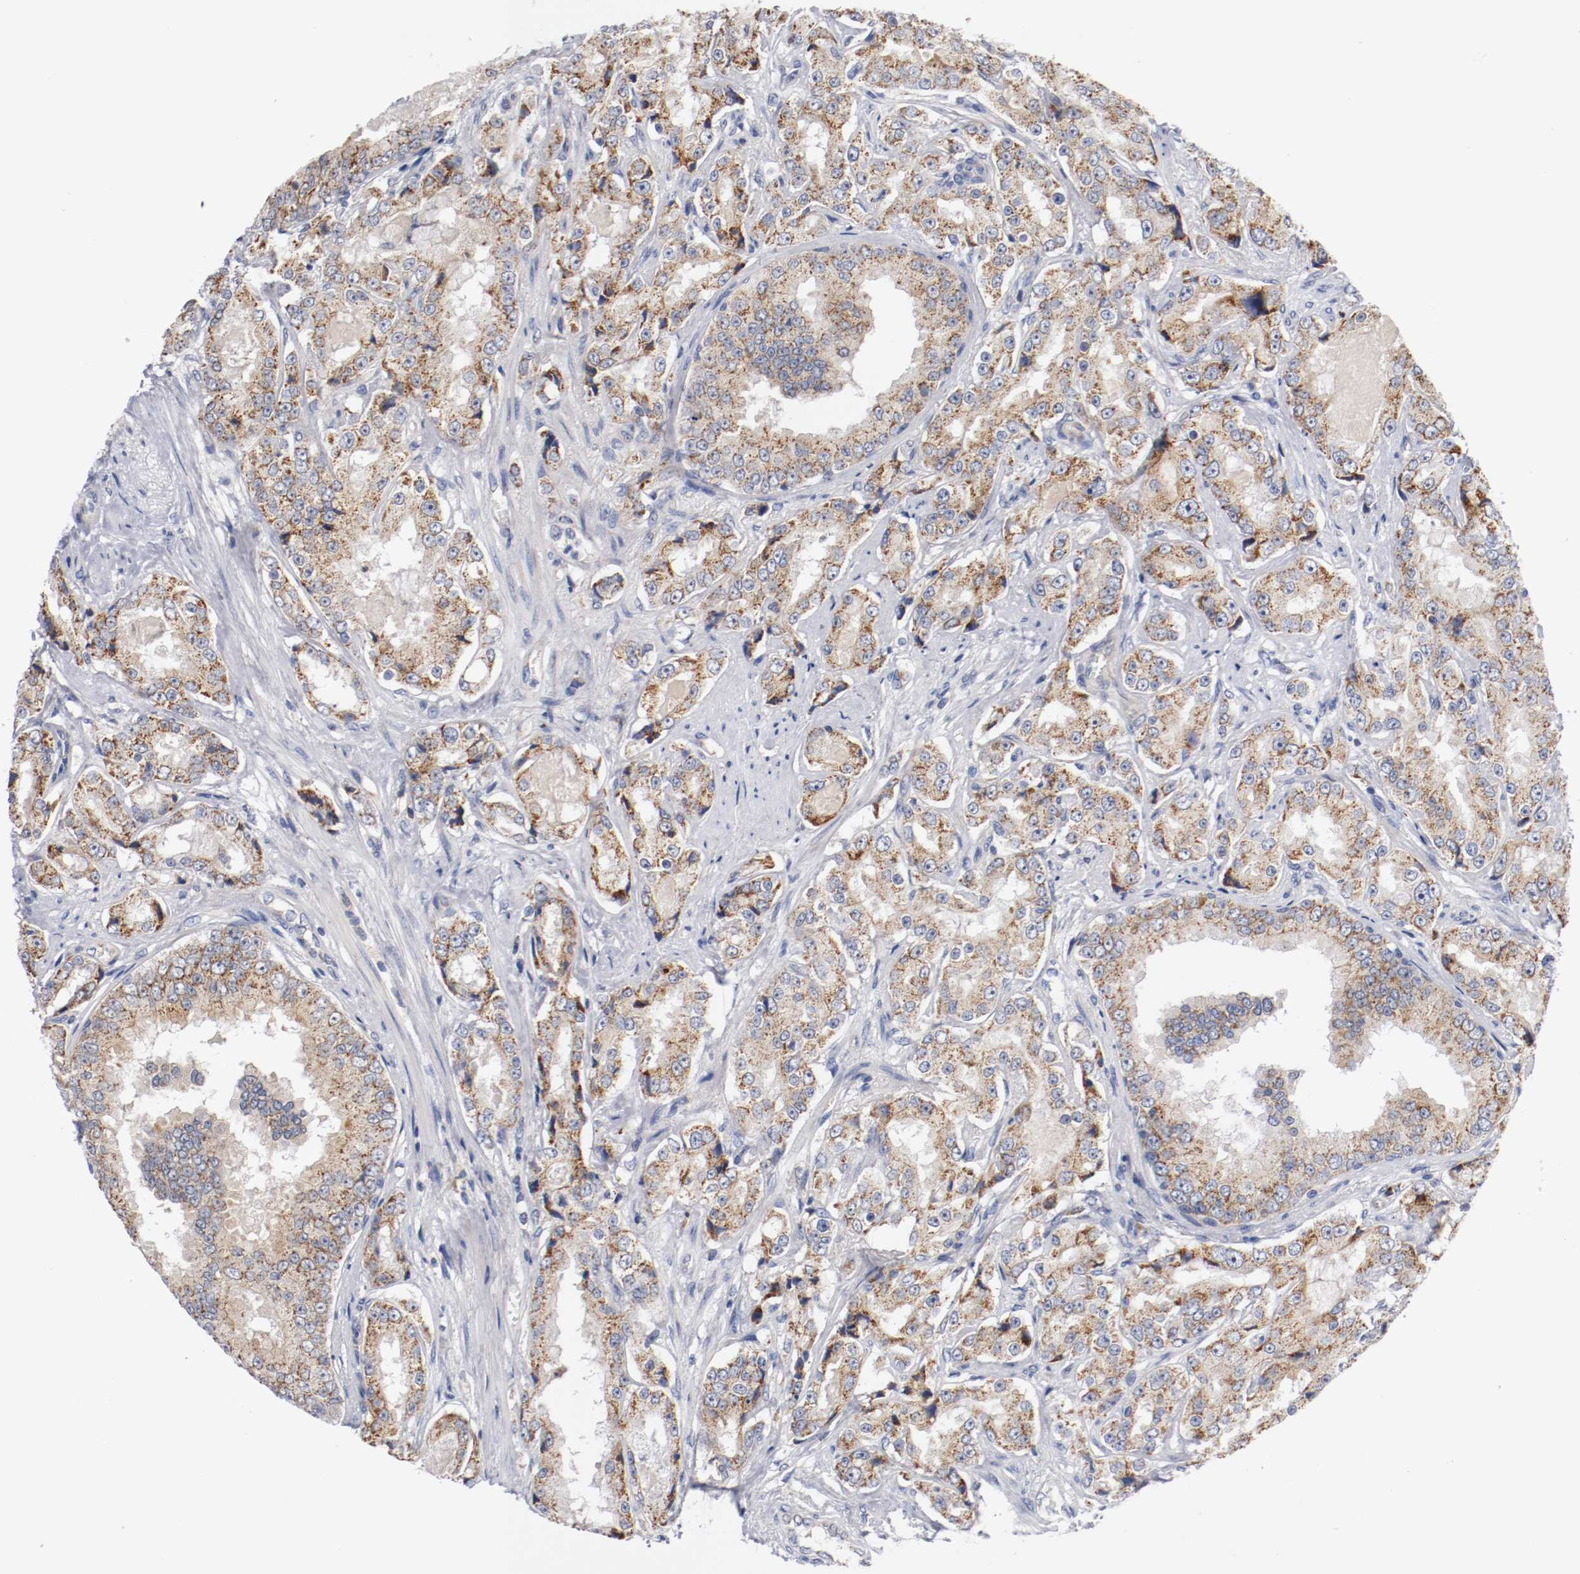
{"staining": {"intensity": "moderate", "quantity": ">75%", "location": "cytoplasmic/membranous"}, "tissue": "prostate cancer", "cell_type": "Tumor cells", "image_type": "cancer", "snomed": [{"axis": "morphology", "description": "Adenocarcinoma, High grade"}, {"axis": "topography", "description": "Prostate"}], "caption": "Moderate cytoplasmic/membranous positivity is appreciated in about >75% of tumor cells in prostate cancer (high-grade adenocarcinoma).", "gene": "PCSK6", "patient": {"sex": "male", "age": 73}}